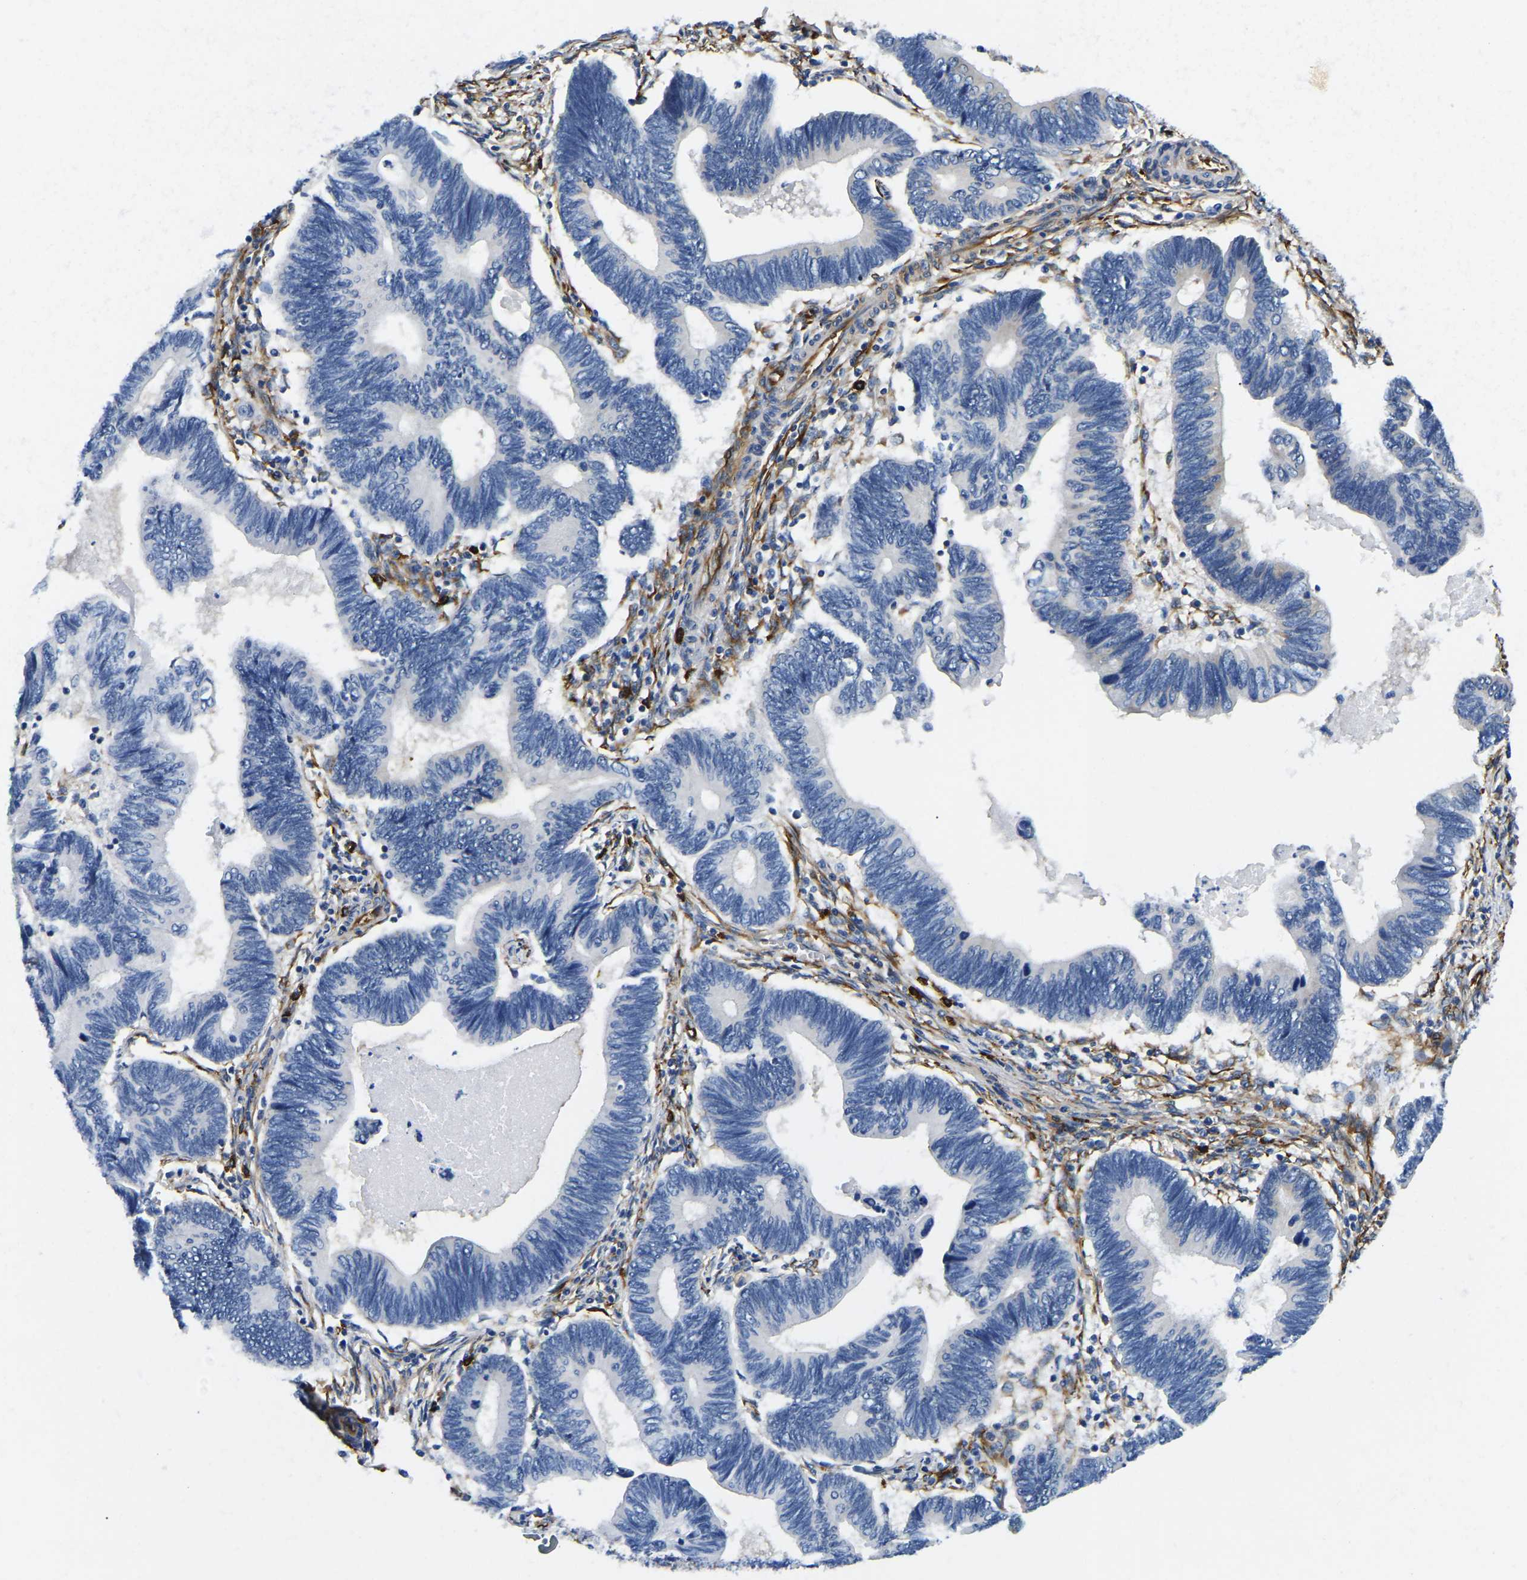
{"staining": {"intensity": "negative", "quantity": "none", "location": "none"}, "tissue": "pancreatic cancer", "cell_type": "Tumor cells", "image_type": "cancer", "snomed": [{"axis": "morphology", "description": "Adenocarcinoma, NOS"}, {"axis": "topography", "description": "Pancreas"}], "caption": "Immunohistochemistry micrograph of neoplastic tissue: human pancreatic cancer (adenocarcinoma) stained with DAB (3,3'-diaminobenzidine) displays no significant protein expression in tumor cells.", "gene": "DUSP8", "patient": {"sex": "female", "age": 70}}